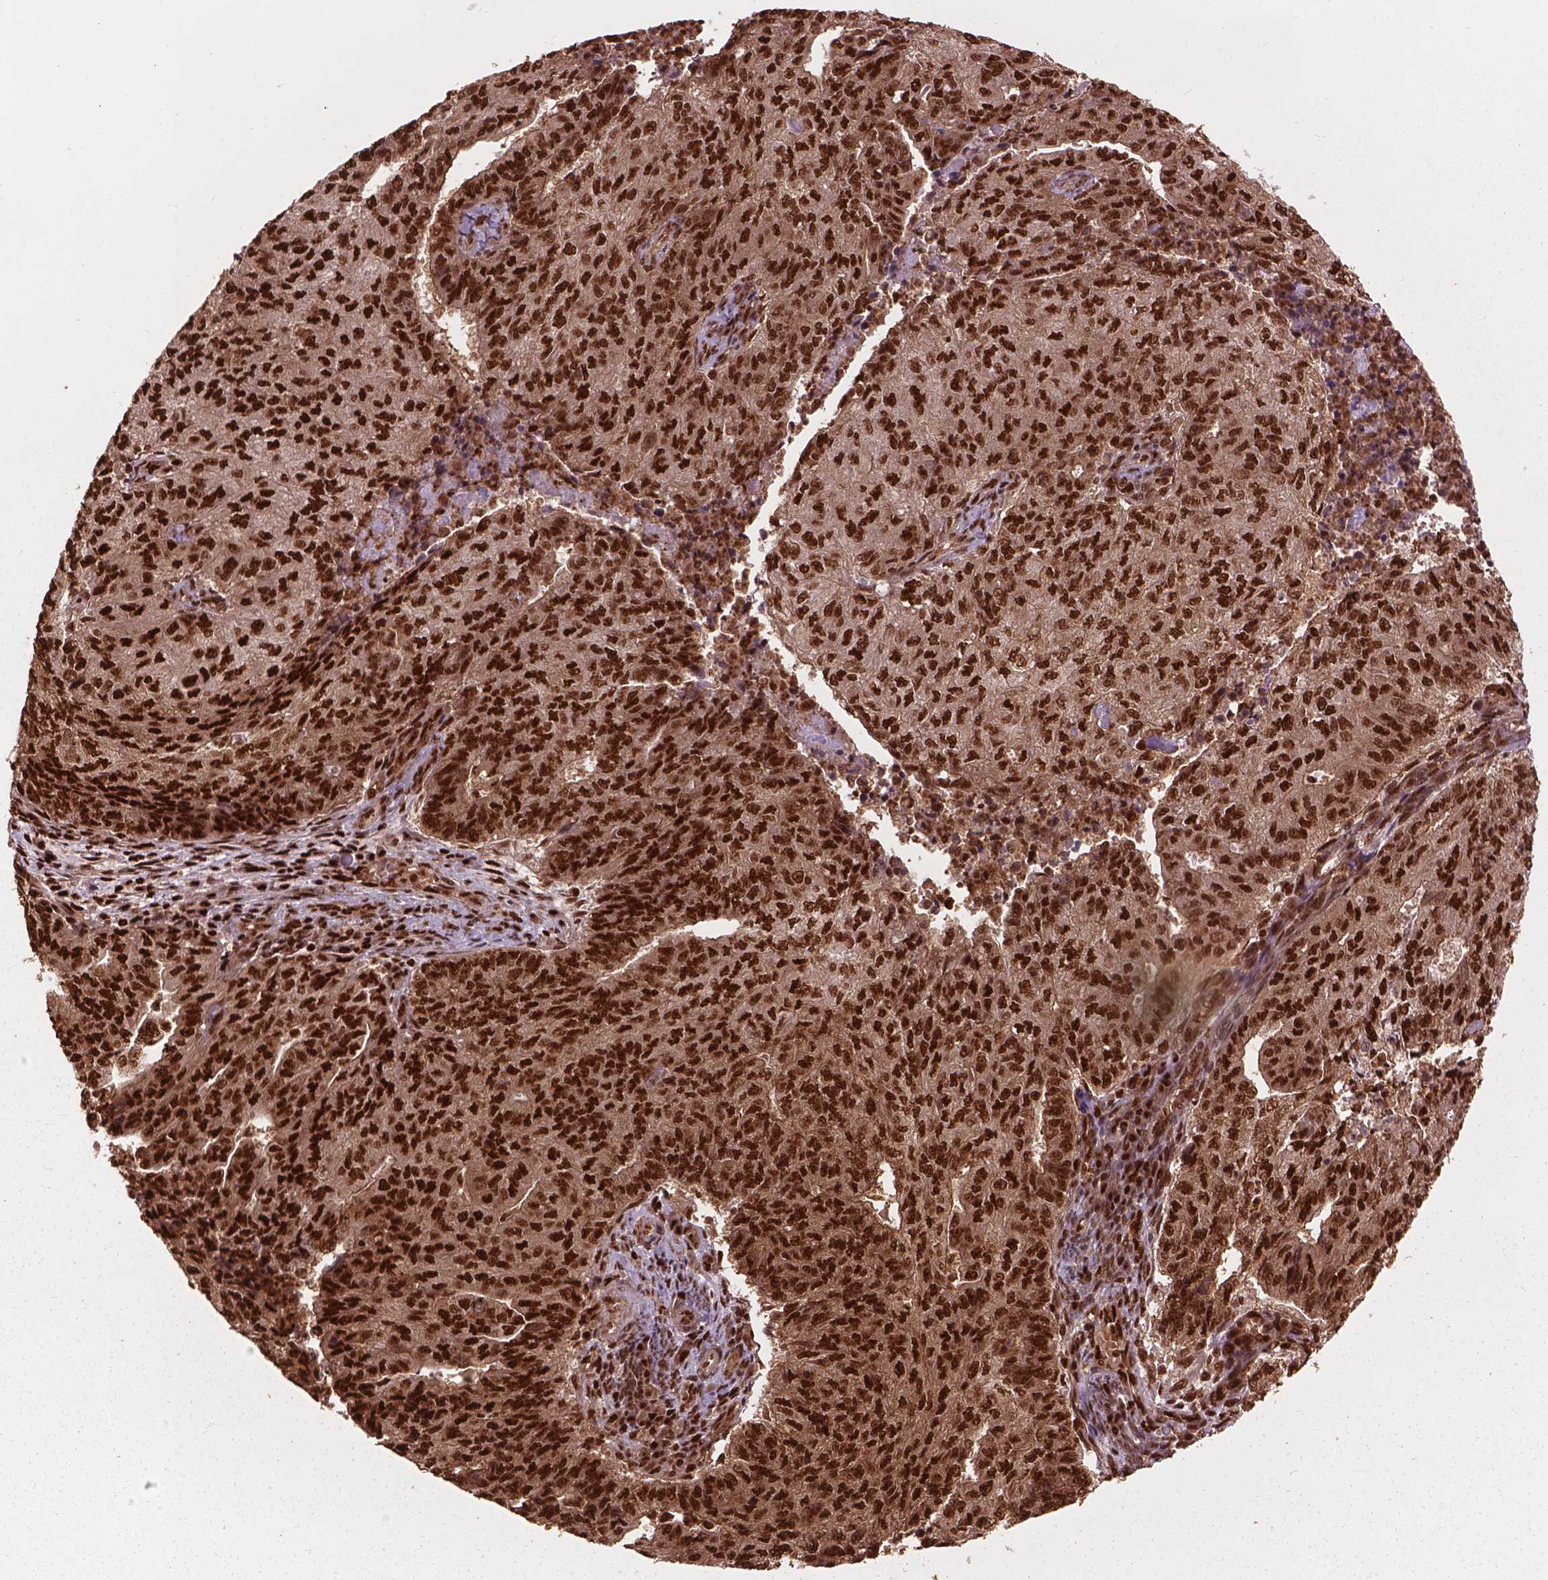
{"staining": {"intensity": "strong", "quantity": ">75%", "location": "nuclear"}, "tissue": "endometrial cancer", "cell_type": "Tumor cells", "image_type": "cancer", "snomed": [{"axis": "morphology", "description": "Adenocarcinoma, NOS"}, {"axis": "topography", "description": "Endometrium"}], "caption": "Immunohistochemical staining of endometrial adenocarcinoma exhibits strong nuclear protein positivity in approximately >75% of tumor cells. Immunohistochemistry stains the protein of interest in brown and the nuclei are stained blue.", "gene": "ANP32B", "patient": {"sex": "female", "age": 82}}